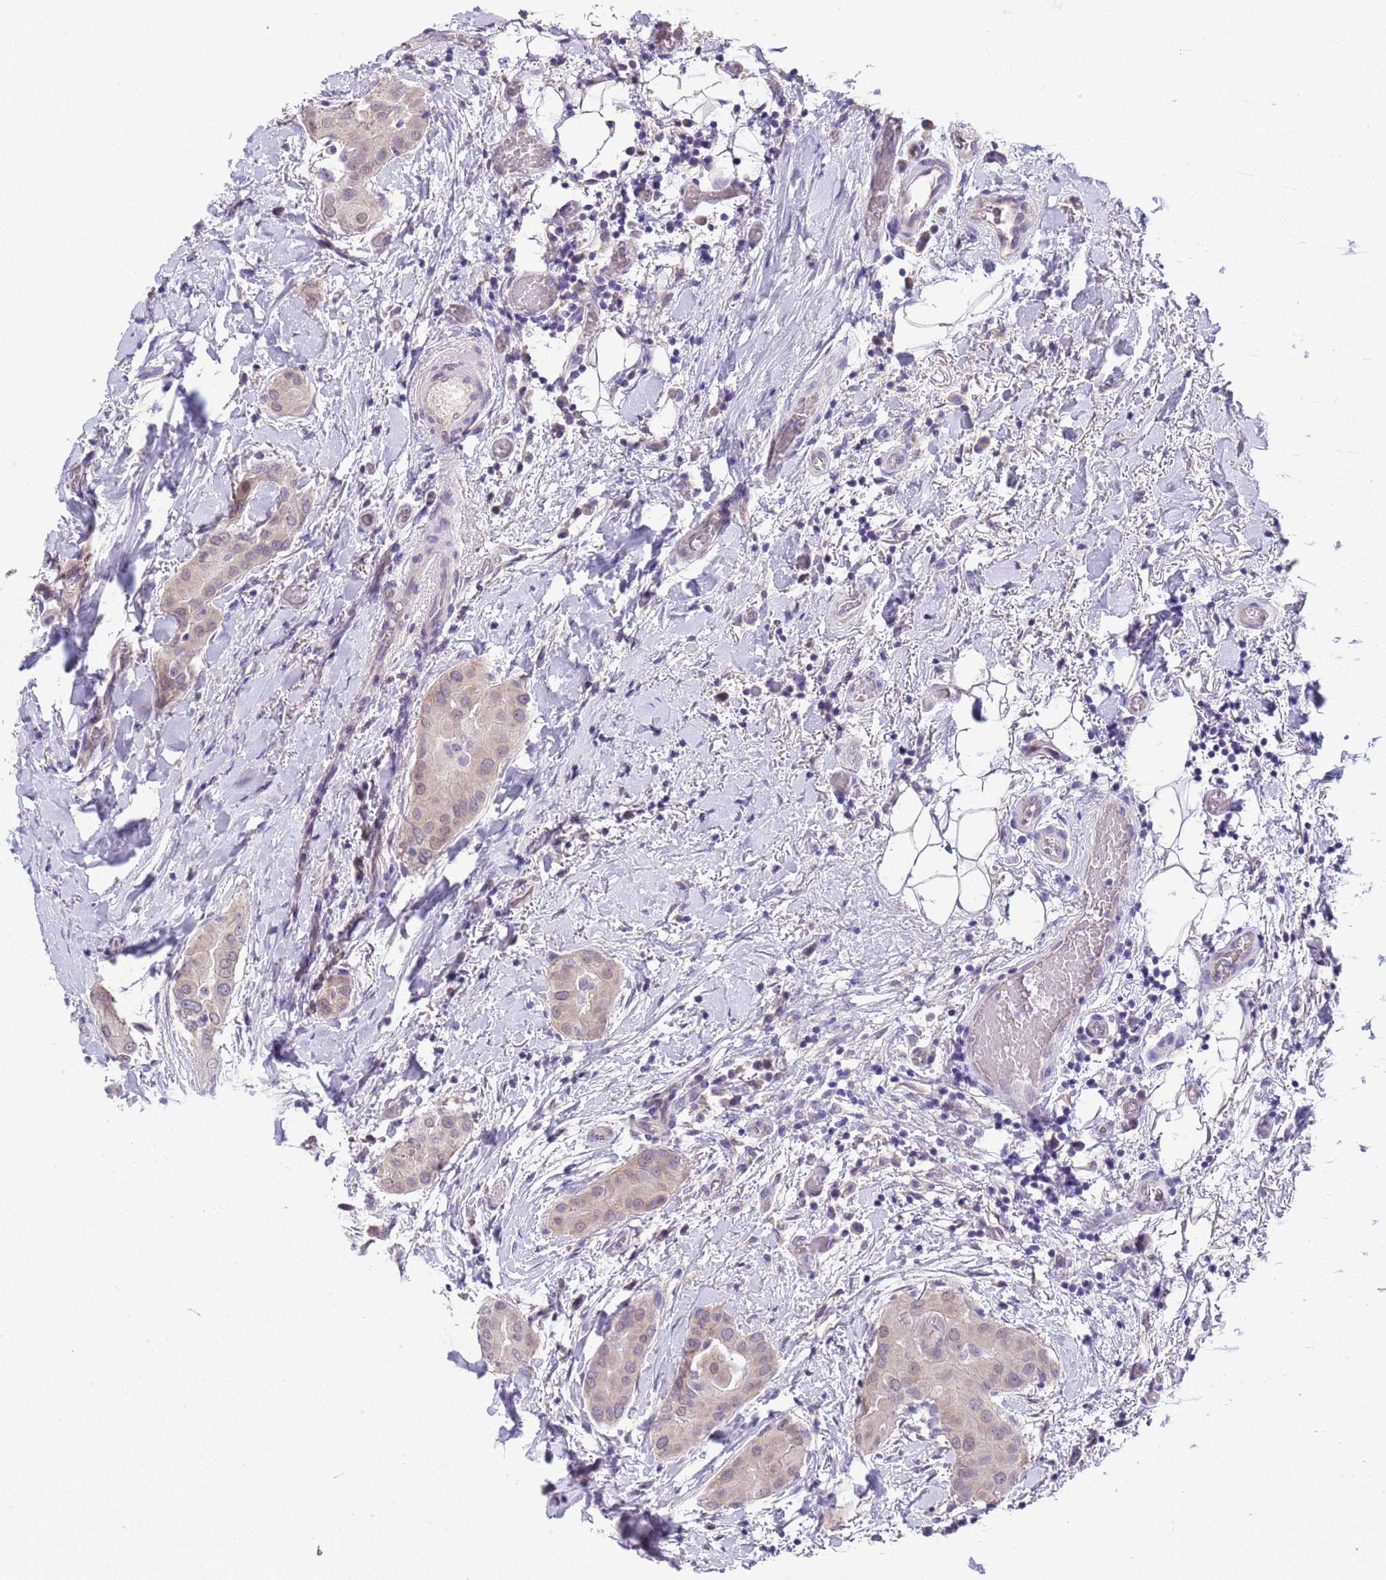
{"staining": {"intensity": "weak", "quantity": "<25%", "location": "cytoplasmic/membranous,nuclear"}, "tissue": "thyroid cancer", "cell_type": "Tumor cells", "image_type": "cancer", "snomed": [{"axis": "morphology", "description": "Papillary adenocarcinoma, NOS"}, {"axis": "topography", "description": "Thyroid gland"}], "caption": "Tumor cells show no significant protein positivity in papillary adenocarcinoma (thyroid).", "gene": "TRMT10A", "patient": {"sex": "male", "age": 33}}